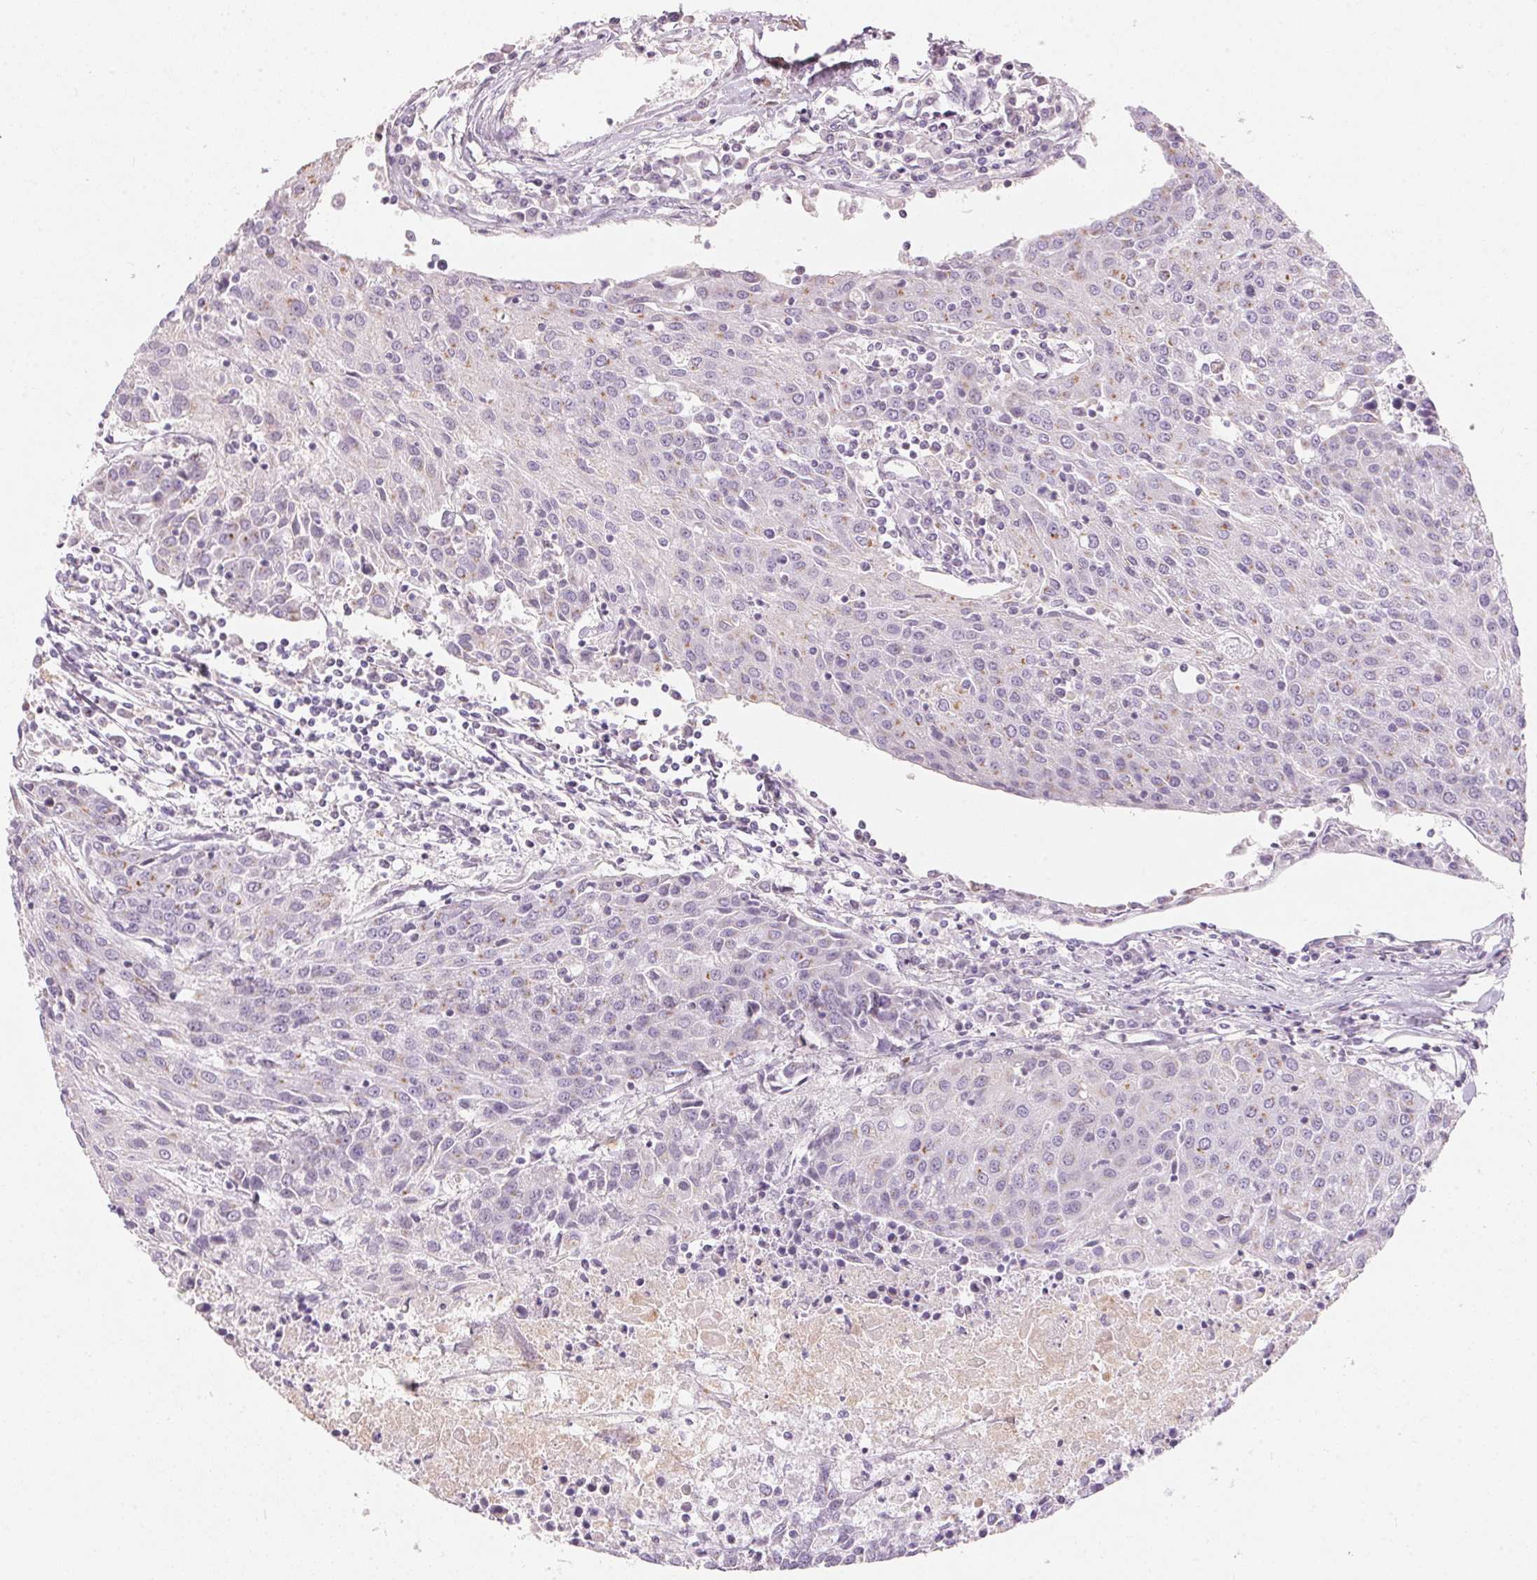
{"staining": {"intensity": "negative", "quantity": "none", "location": "none"}, "tissue": "urothelial cancer", "cell_type": "Tumor cells", "image_type": "cancer", "snomed": [{"axis": "morphology", "description": "Urothelial carcinoma, High grade"}, {"axis": "topography", "description": "Urinary bladder"}], "caption": "Immunohistochemistry image of urothelial carcinoma (high-grade) stained for a protein (brown), which demonstrates no expression in tumor cells.", "gene": "DRAM2", "patient": {"sex": "female", "age": 85}}